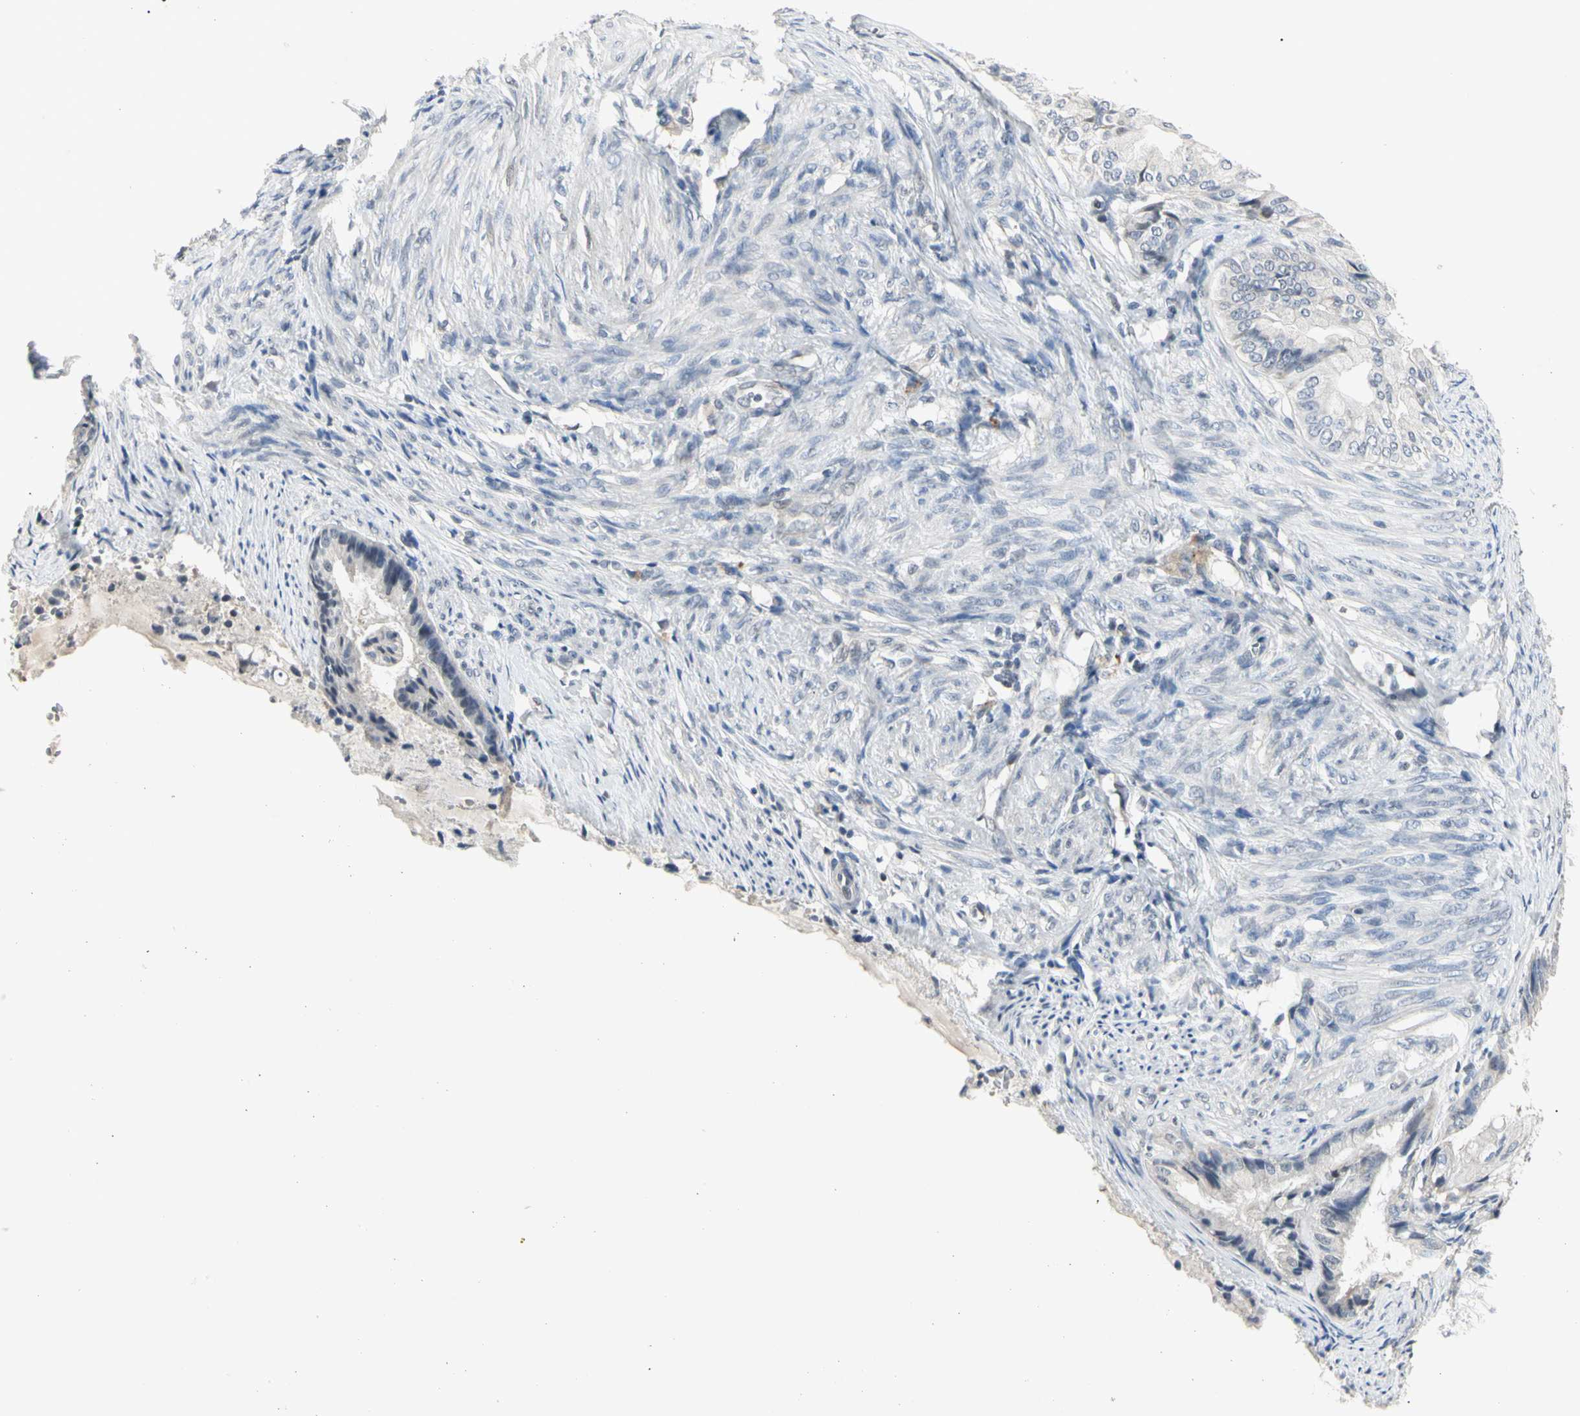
{"staining": {"intensity": "negative", "quantity": "none", "location": "none"}, "tissue": "endometrial cancer", "cell_type": "Tumor cells", "image_type": "cancer", "snomed": [{"axis": "morphology", "description": "Adenocarcinoma, NOS"}, {"axis": "topography", "description": "Endometrium"}], "caption": "Human endometrial cancer stained for a protein using immunohistochemistry (IHC) exhibits no positivity in tumor cells.", "gene": "GREM1", "patient": {"sex": "female", "age": 86}}